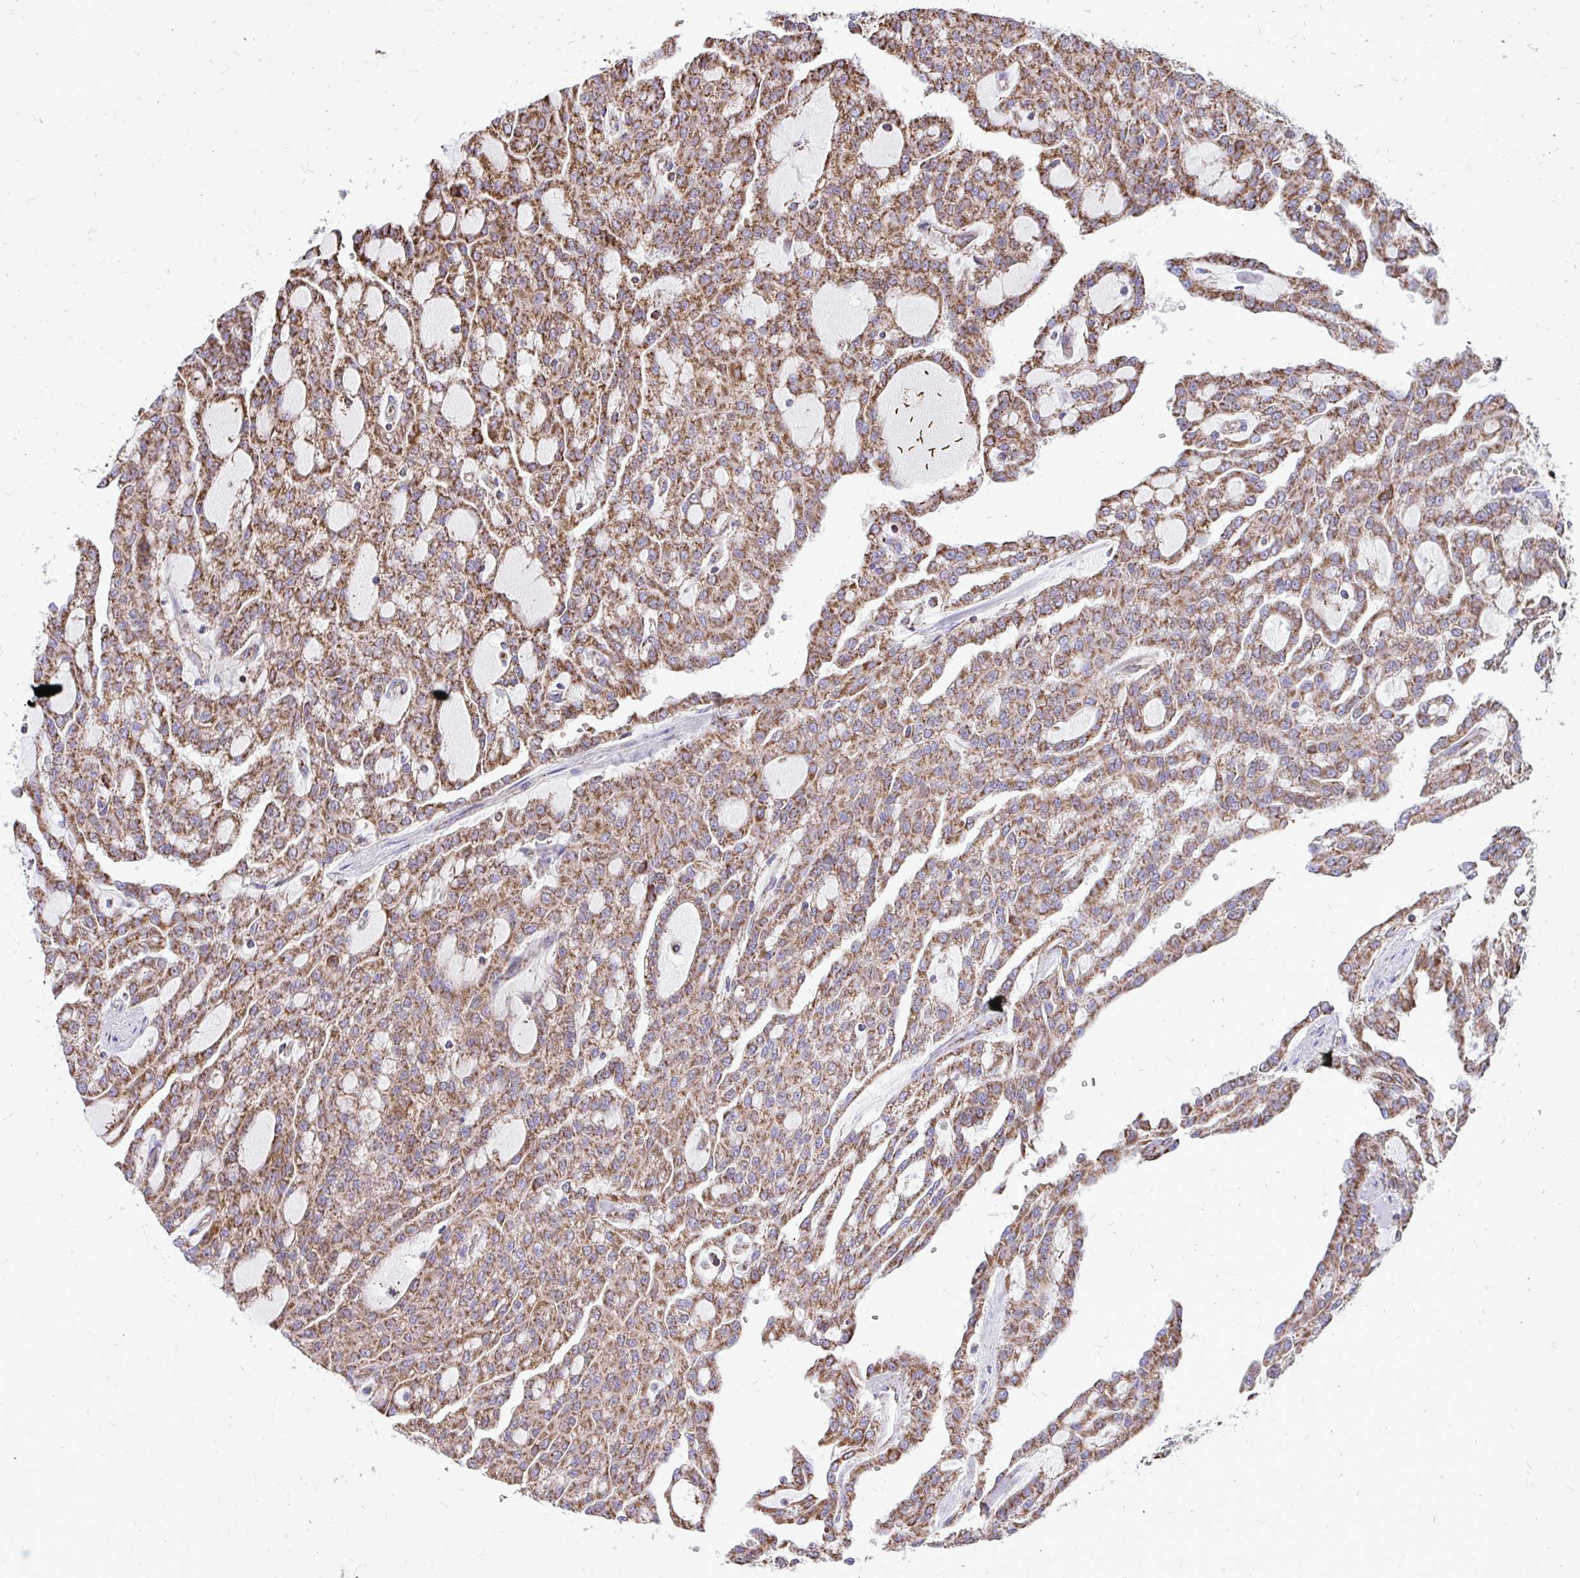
{"staining": {"intensity": "moderate", "quantity": ">75%", "location": "cytoplasmic/membranous"}, "tissue": "renal cancer", "cell_type": "Tumor cells", "image_type": "cancer", "snomed": [{"axis": "morphology", "description": "Adenocarcinoma, NOS"}, {"axis": "topography", "description": "Kidney"}], "caption": "Renal cancer (adenocarcinoma) stained with a brown dye demonstrates moderate cytoplasmic/membranous positive positivity in approximately >75% of tumor cells.", "gene": "UBE2C", "patient": {"sex": "male", "age": 63}}